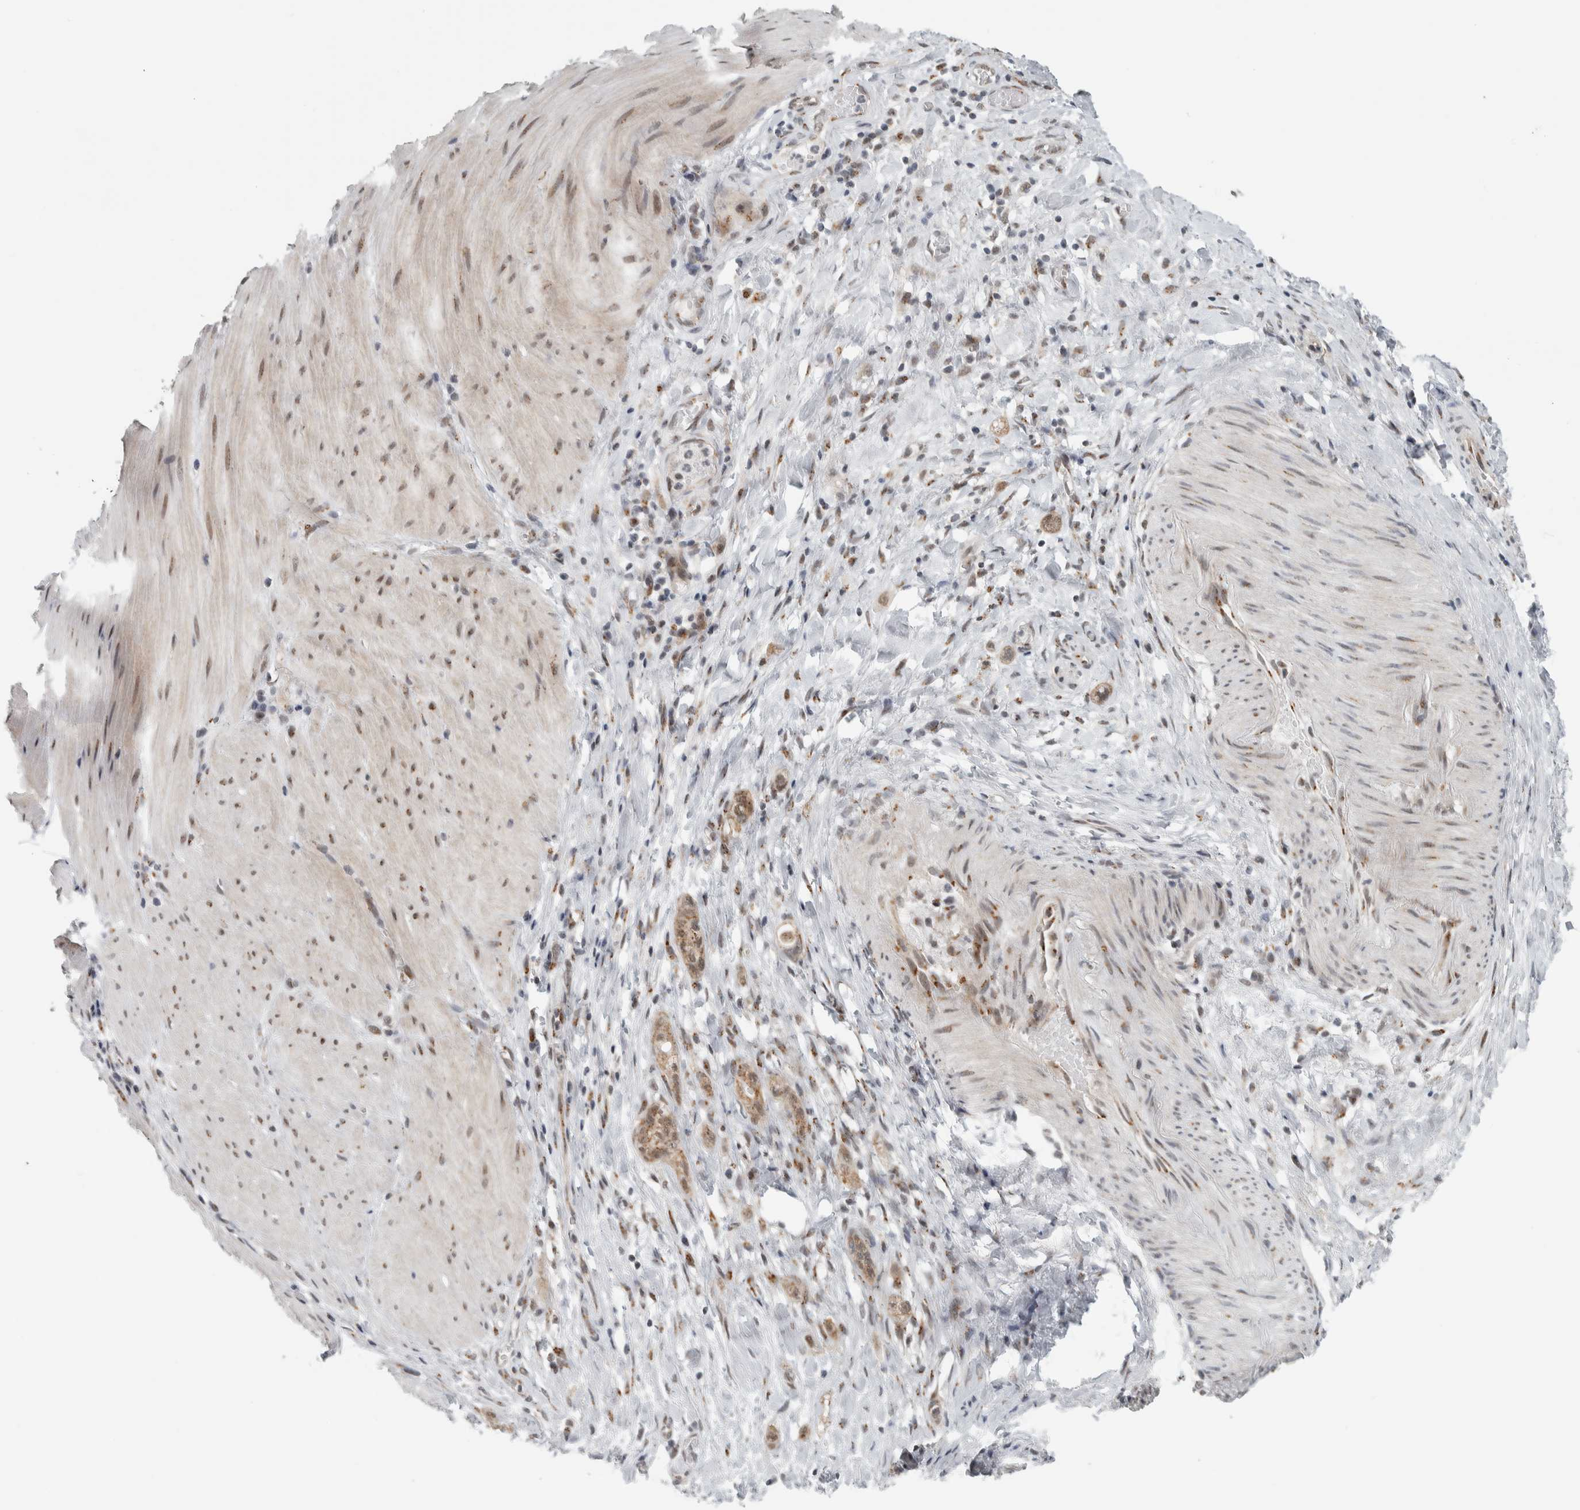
{"staining": {"intensity": "weak", "quantity": ">75%", "location": "cytoplasmic/membranous,nuclear"}, "tissue": "stomach cancer", "cell_type": "Tumor cells", "image_type": "cancer", "snomed": [{"axis": "morphology", "description": "Adenocarcinoma, NOS"}, {"axis": "topography", "description": "Stomach"}, {"axis": "topography", "description": "Stomach, lower"}], "caption": "DAB immunohistochemical staining of human stomach adenocarcinoma displays weak cytoplasmic/membranous and nuclear protein expression in approximately >75% of tumor cells.", "gene": "ZMYND8", "patient": {"sex": "female", "age": 48}}